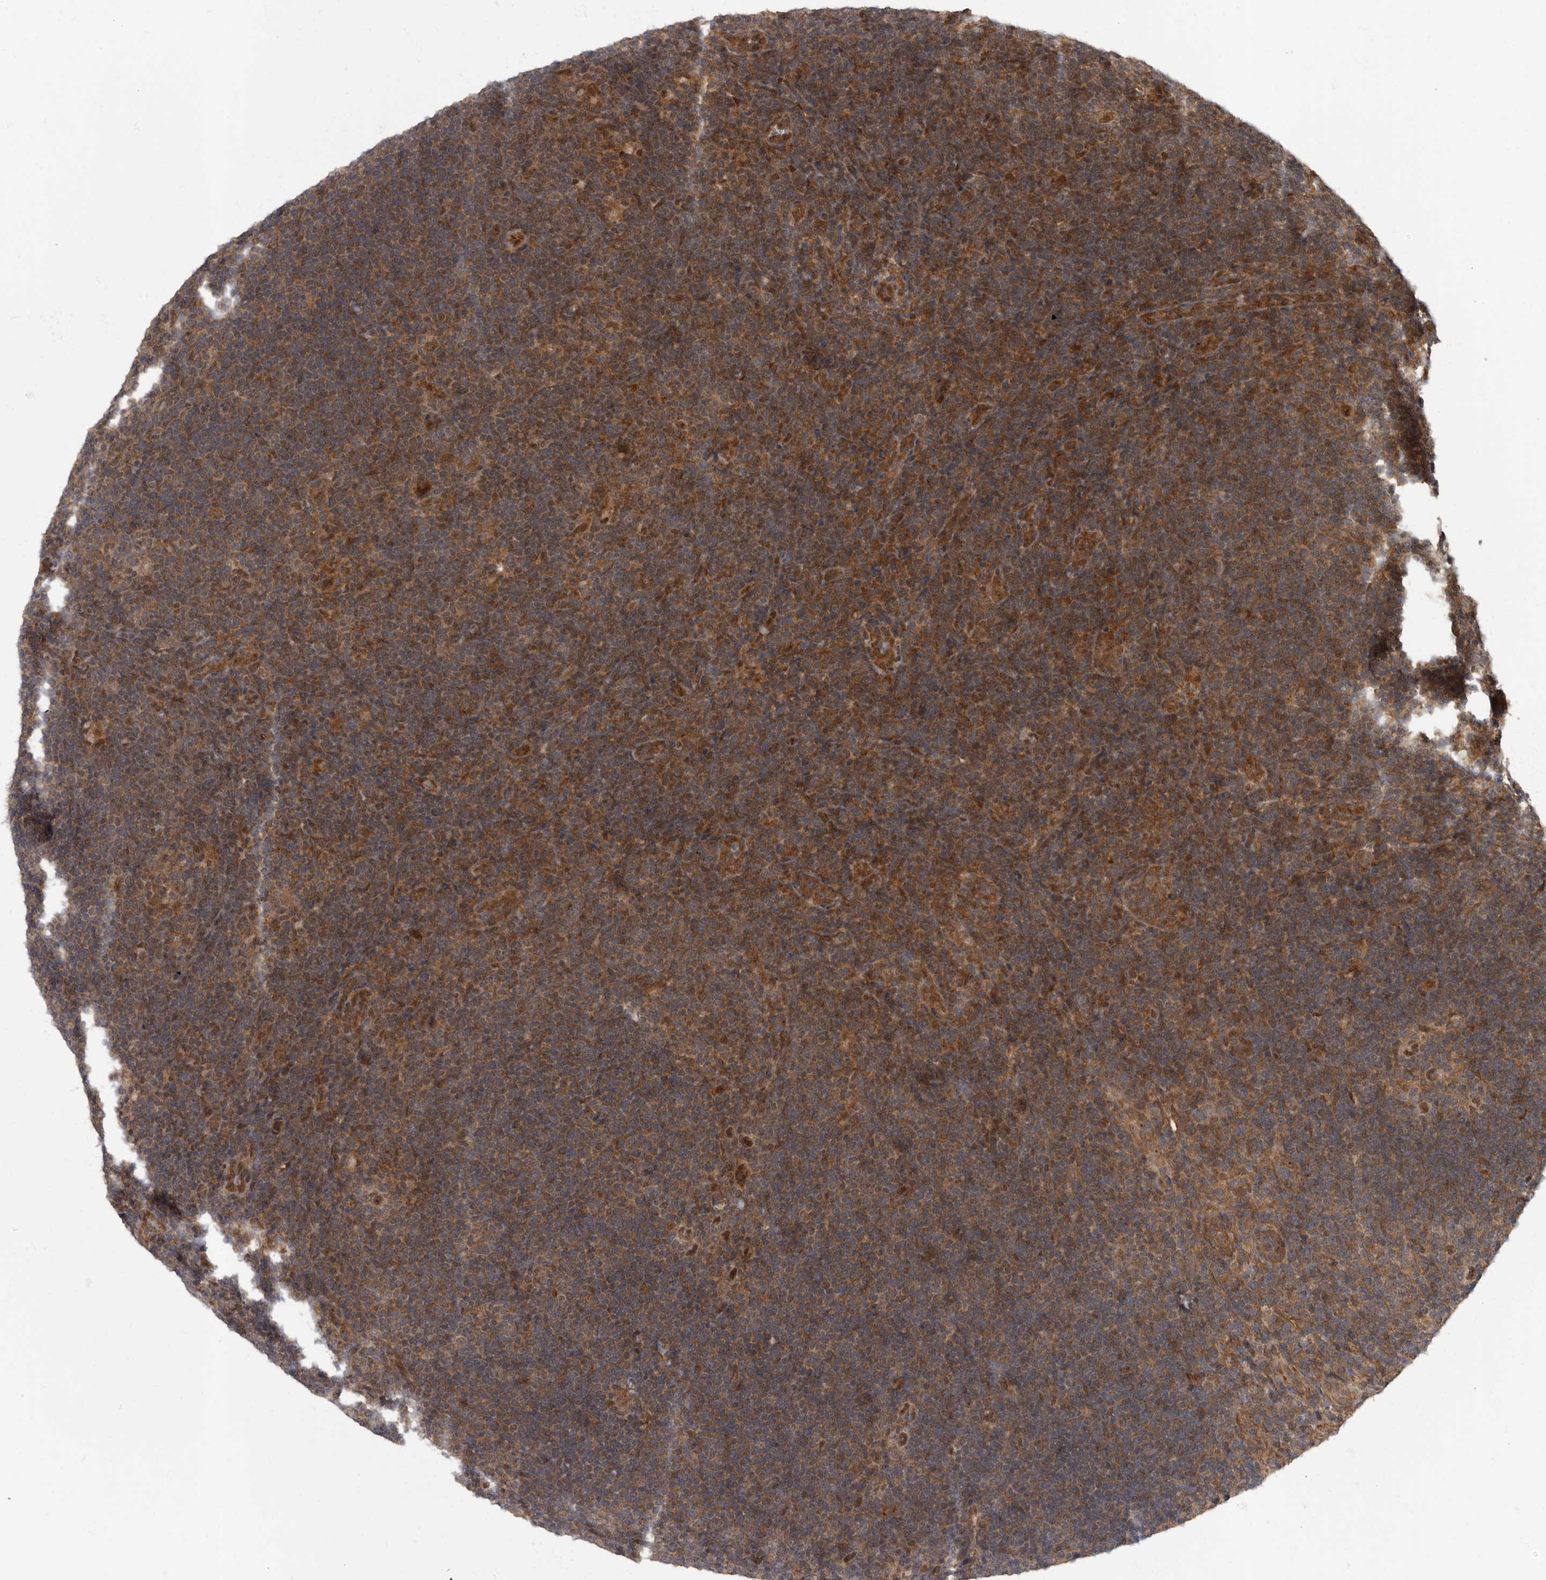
{"staining": {"intensity": "moderate", "quantity": ">75%", "location": "nuclear"}, "tissue": "lymphoma", "cell_type": "Tumor cells", "image_type": "cancer", "snomed": [{"axis": "morphology", "description": "Hodgkin's disease, NOS"}, {"axis": "topography", "description": "Lymph node"}], "caption": "DAB (3,3'-diaminobenzidine) immunohistochemical staining of lymphoma shows moderate nuclear protein expression in approximately >75% of tumor cells.", "gene": "VPS50", "patient": {"sex": "female", "age": 57}}